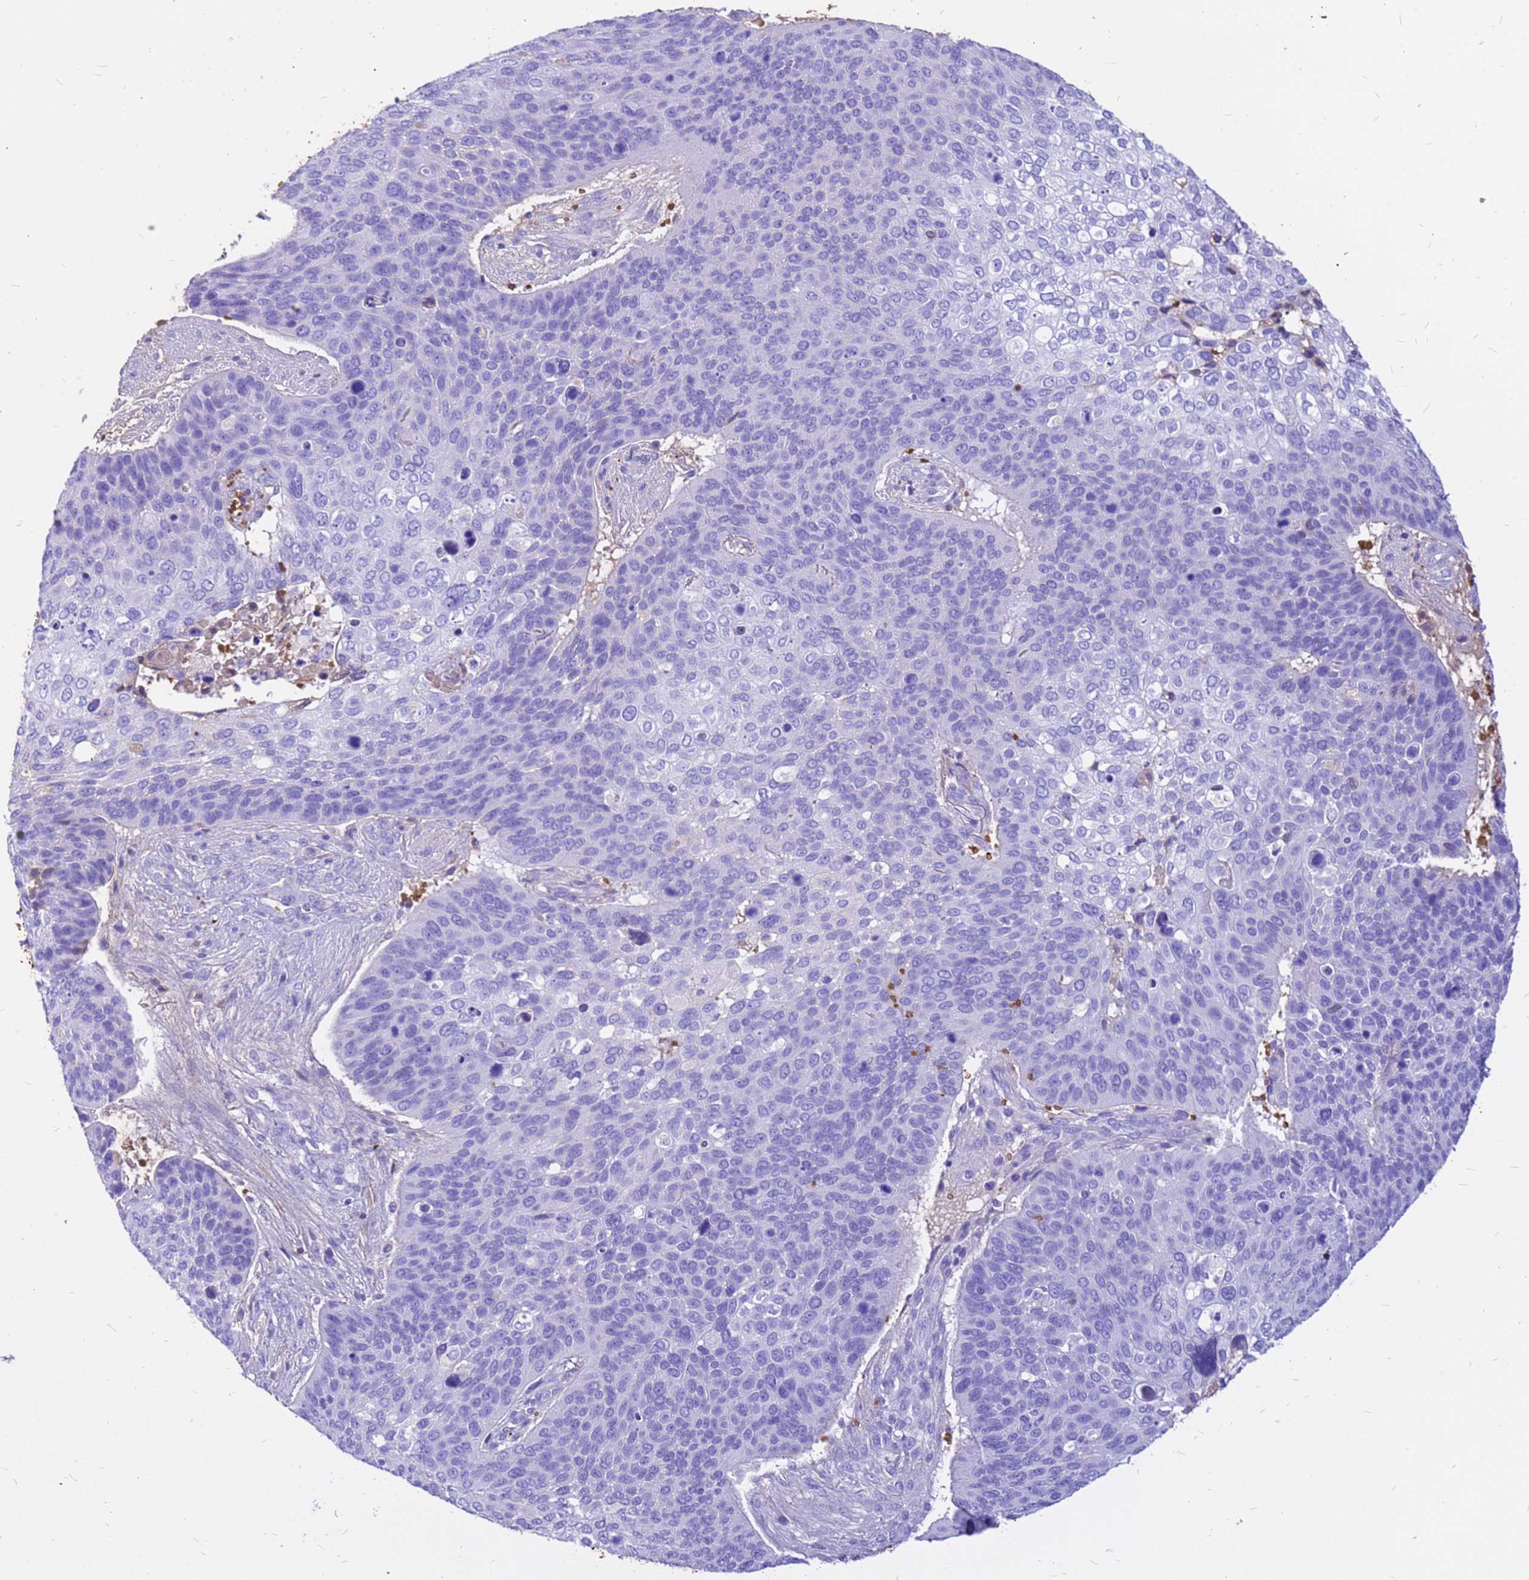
{"staining": {"intensity": "negative", "quantity": "none", "location": "none"}, "tissue": "skin cancer", "cell_type": "Tumor cells", "image_type": "cancer", "snomed": [{"axis": "morphology", "description": "Basal cell carcinoma"}, {"axis": "topography", "description": "Skin"}], "caption": "Tumor cells show no significant expression in skin basal cell carcinoma.", "gene": "HBA2", "patient": {"sex": "female", "age": 74}}